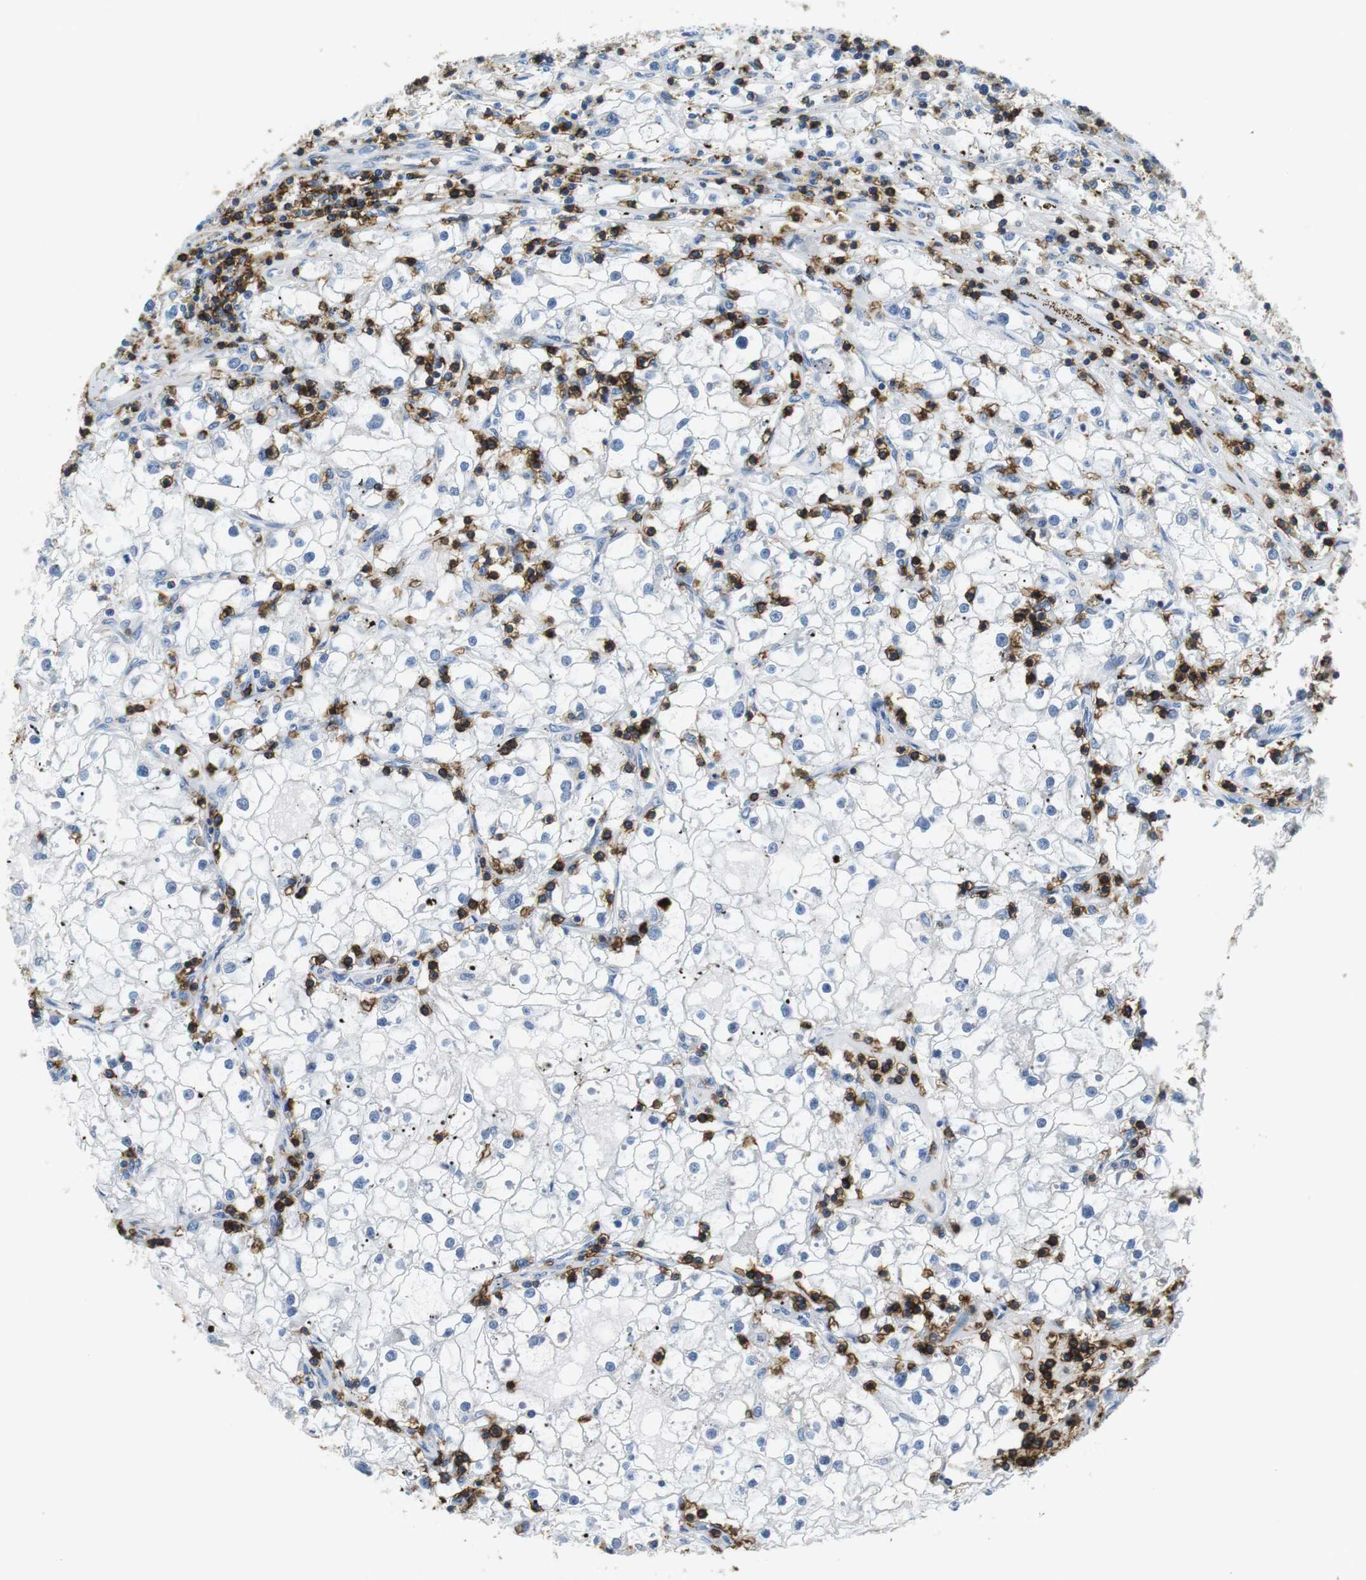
{"staining": {"intensity": "negative", "quantity": "none", "location": "none"}, "tissue": "renal cancer", "cell_type": "Tumor cells", "image_type": "cancer", "snomed": [{"axis": "morphology", "description": "Adenocarcinoma, NOS"}, {"axis": "topography", "description": "Kidney"}], "caption": "Micrograph shows no protein staining in tumor cells of renal adenocarcinoma tissue.", "gene": "CD6", "patient": {"sex": "male", "age": 56}}